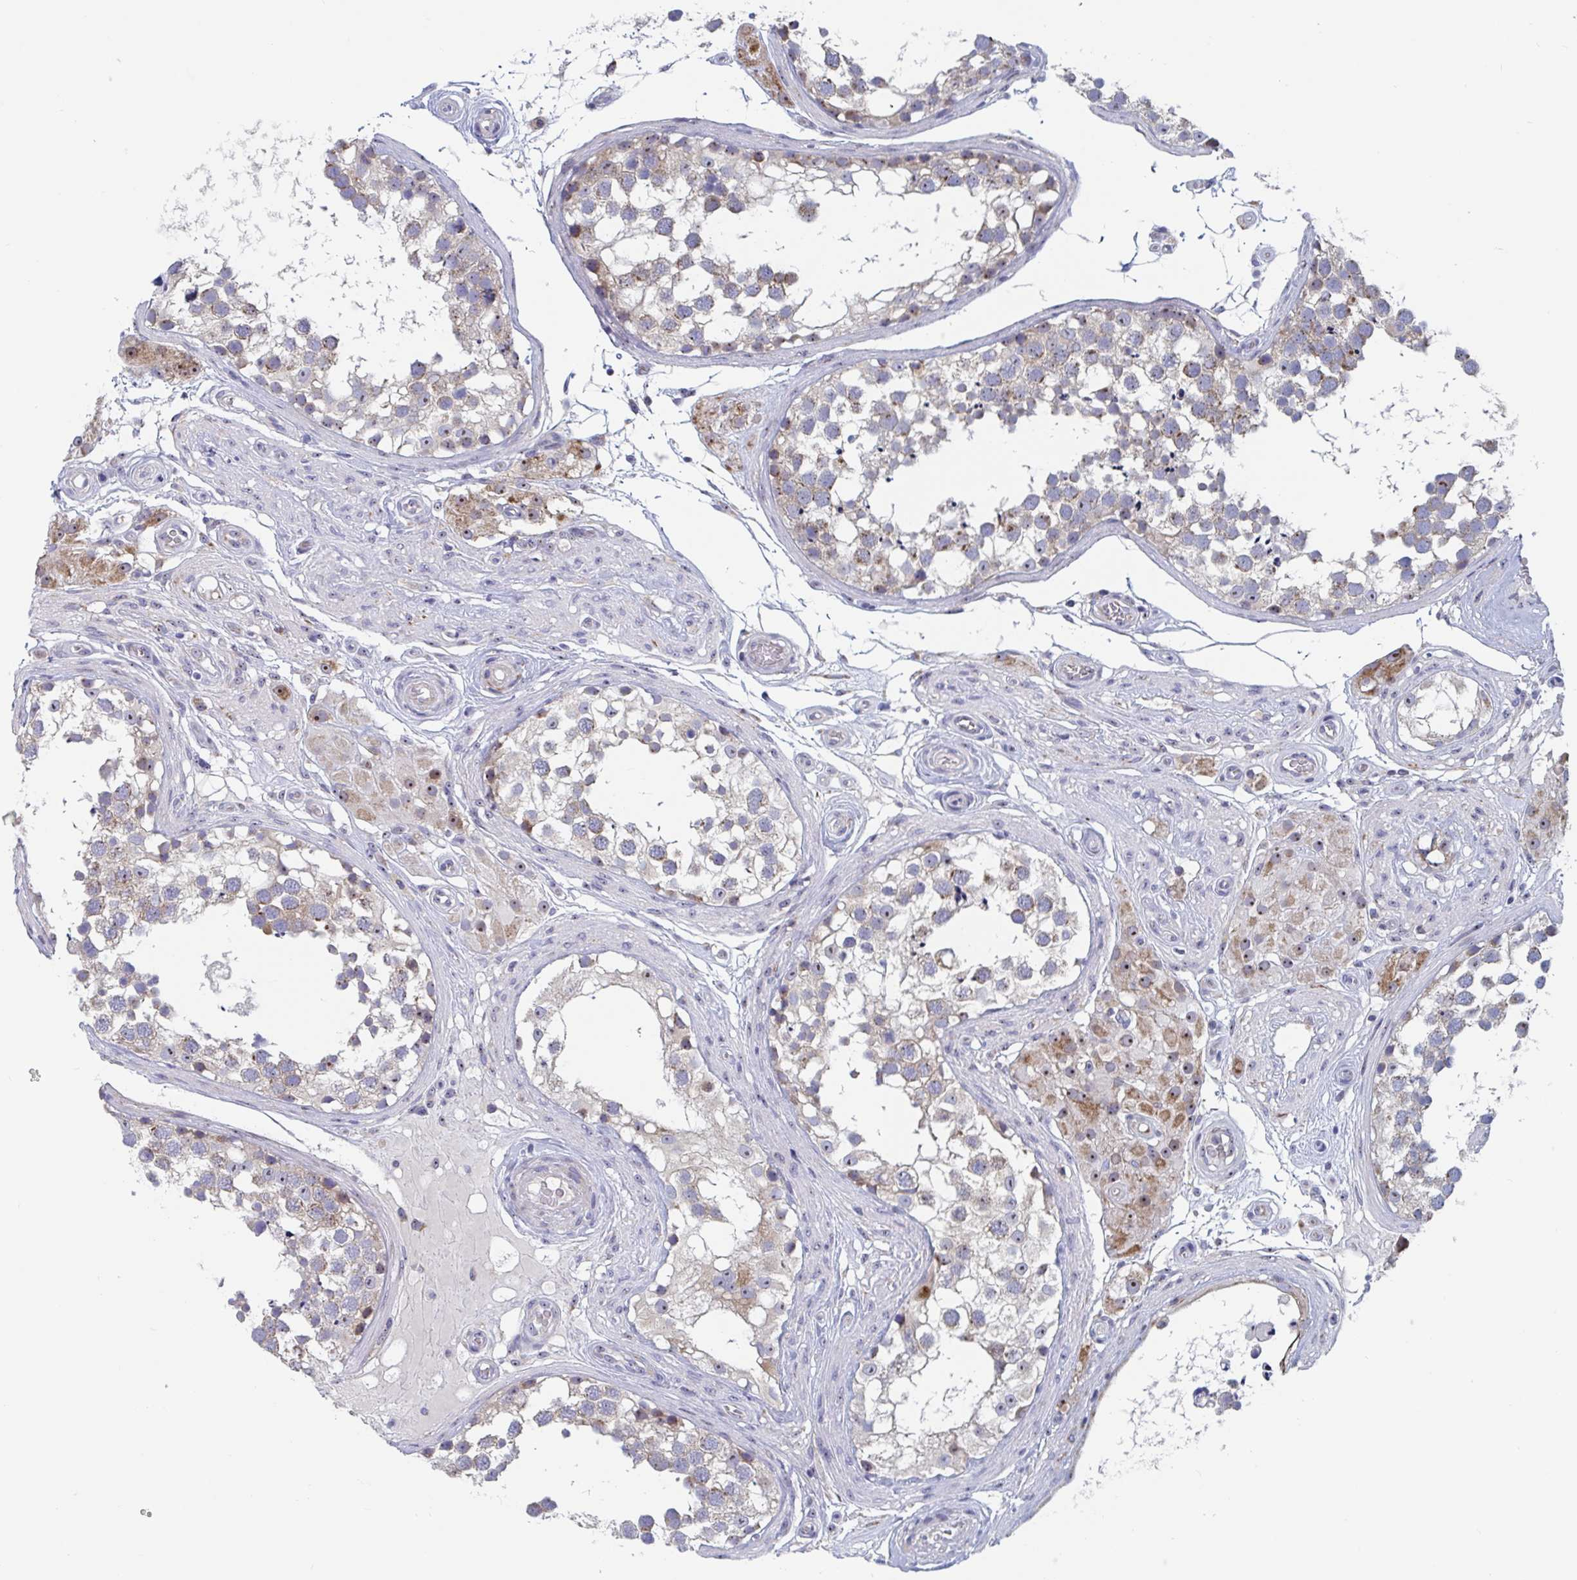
{"staining": {"intensity": "weak", "quantity": "25%-75%", "location": "cytoplasmic/membranous,nuclear"}, "tissue": "testis", "cell_type": "Cells in seminiferous ducts", "image_type": "normal", "snomed": [{"axis": "morphology", "description": "Normal tissue, NOS"}, {"axis": "morphology", "description": "Seminoma, NOS"}, {"axis": "topography", "description": "Testis"}], "caption": "A brown stain labels weak cytoplasmic/membranous,nuclear staining of a protein in cells in seminiferous ducts of benign human testis.", "gene": "MRPL53", "patient": {"sex": "male", "age": 65}}